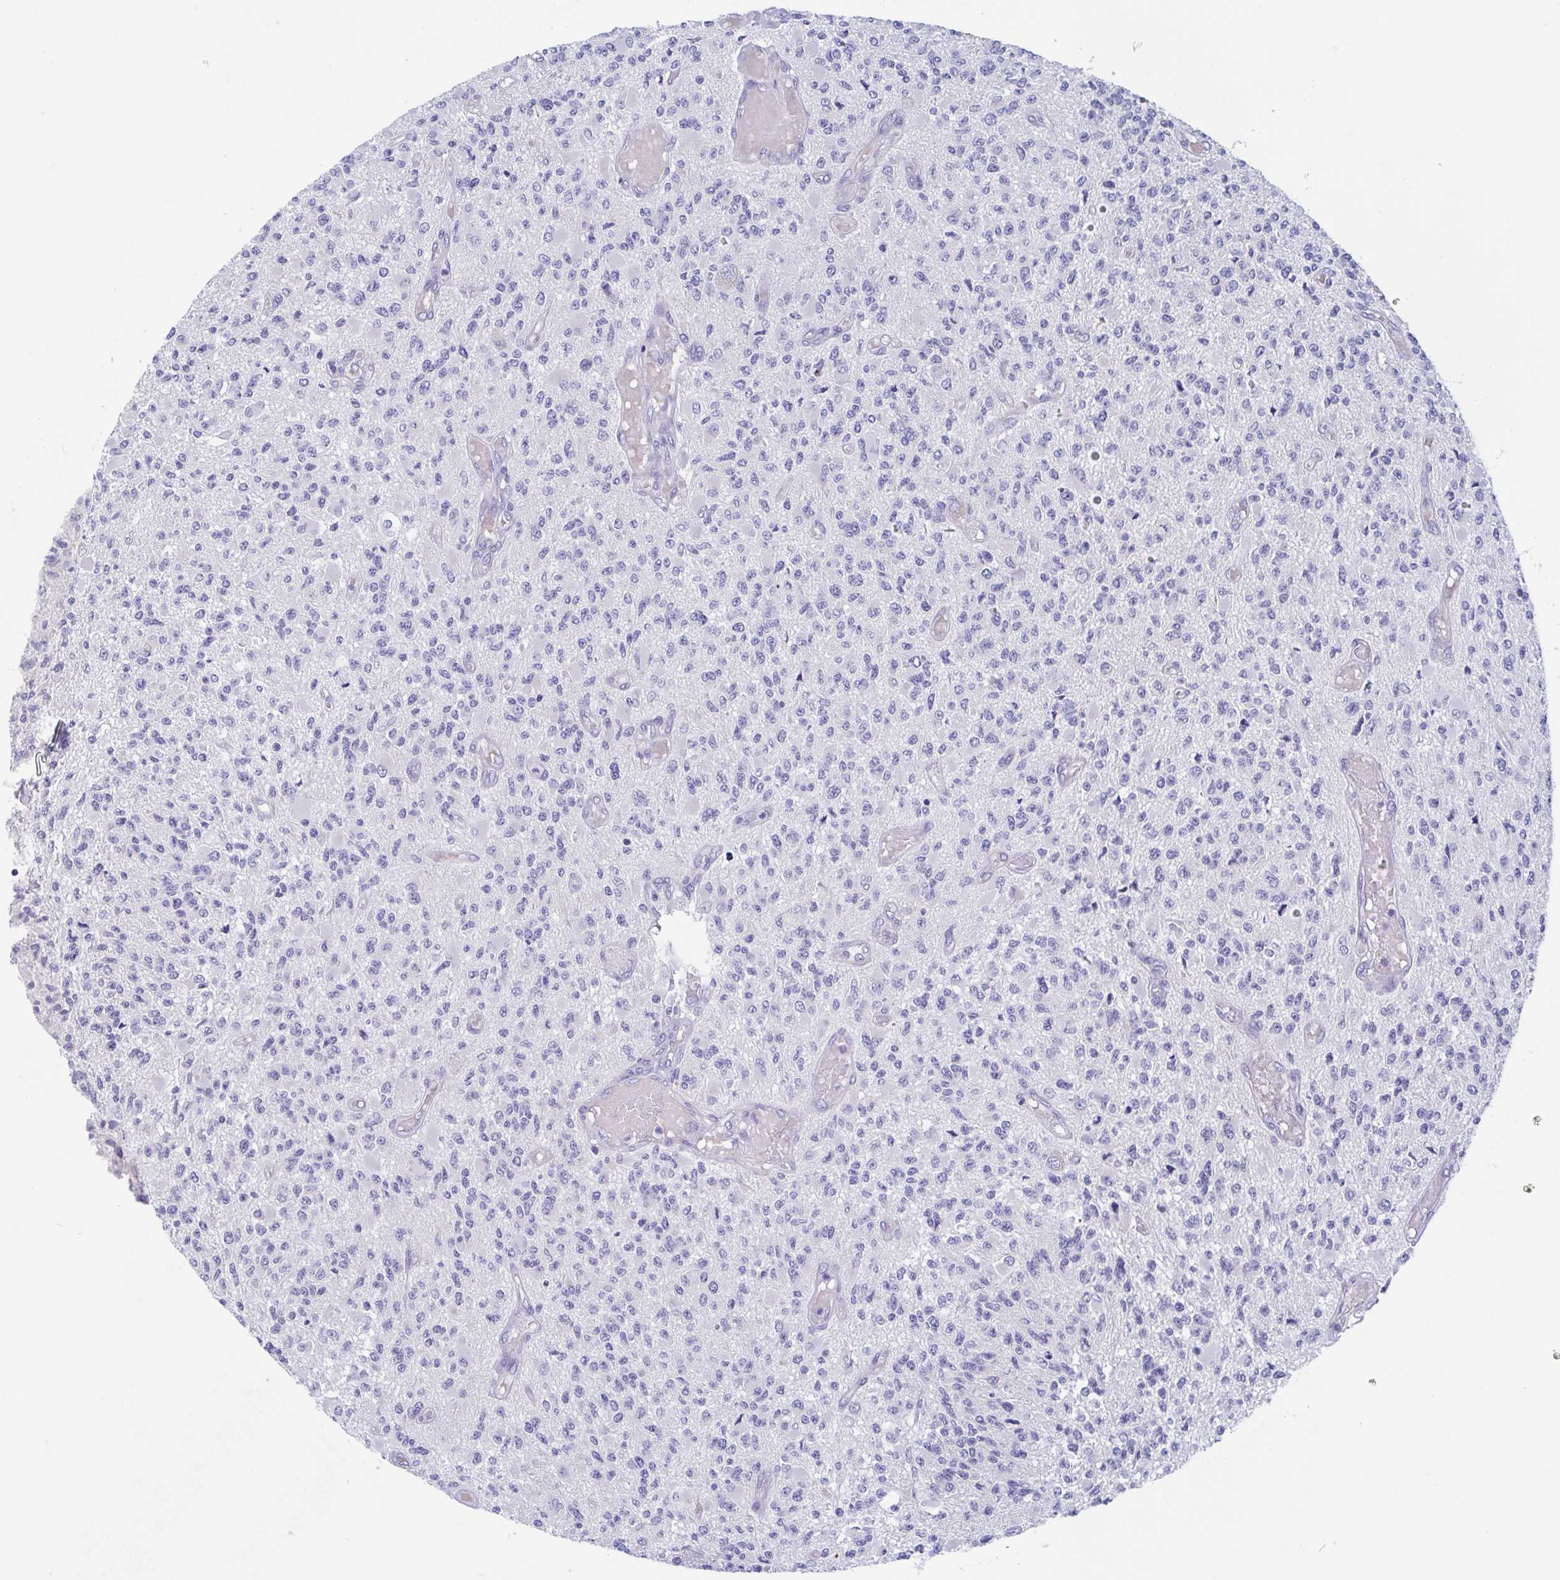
{"staining": {"intensity": "negative", "quantity": "none", "location": "none"}, "tissue": "glioma", "cell_type": "Tumor cells", "image_type": "cancer", "snomed": [{"axis": "morphology", "description": "Glioma, malignant, High grade"}, {"axis": "topography", "description": "Brain"}], "caption": "Tumor cells are negative for protein expression in human malignant glioma (high-grade).", "gene": "TEX12", "patient": {"sex": "female", "age": 63}}